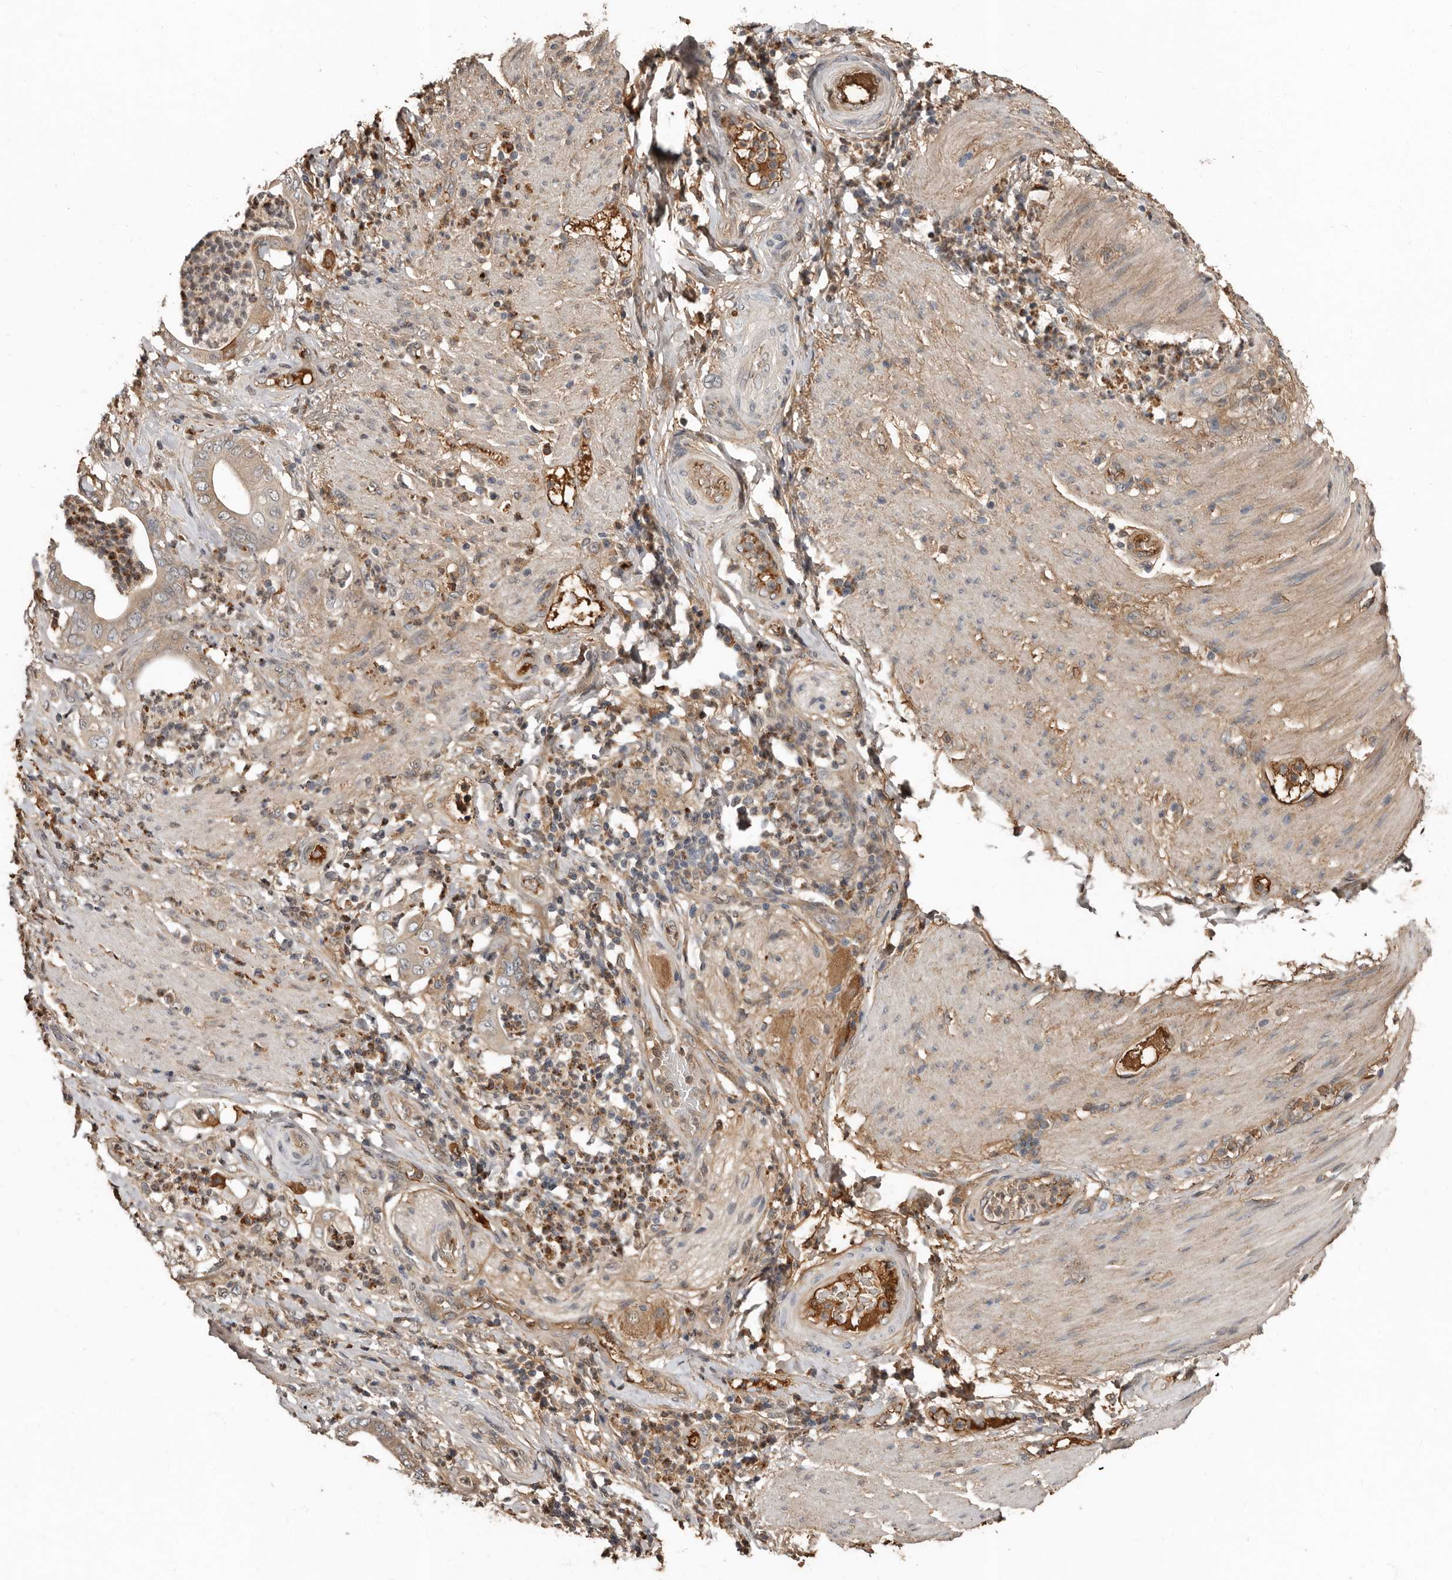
{"staining": {"intensity": "weak", "quantity": "<25%", "location": "cytoplasmic/membranous"}, "tissue": "stomach cancer", "cell_type": "Tumor cells", "image_type": "cancer", "snomed": [{"axis": "morphology", "description": "Adenocarcinoma, NOS"}, {"axis": "topography", "description": "Stomach"}], "caption": "Immunohistochemical staining of human stomach cancer demonstrates no significant expression in tumor cells.", "gene": "LRGUK", "patient": {"sex": "female", "age": 73}}